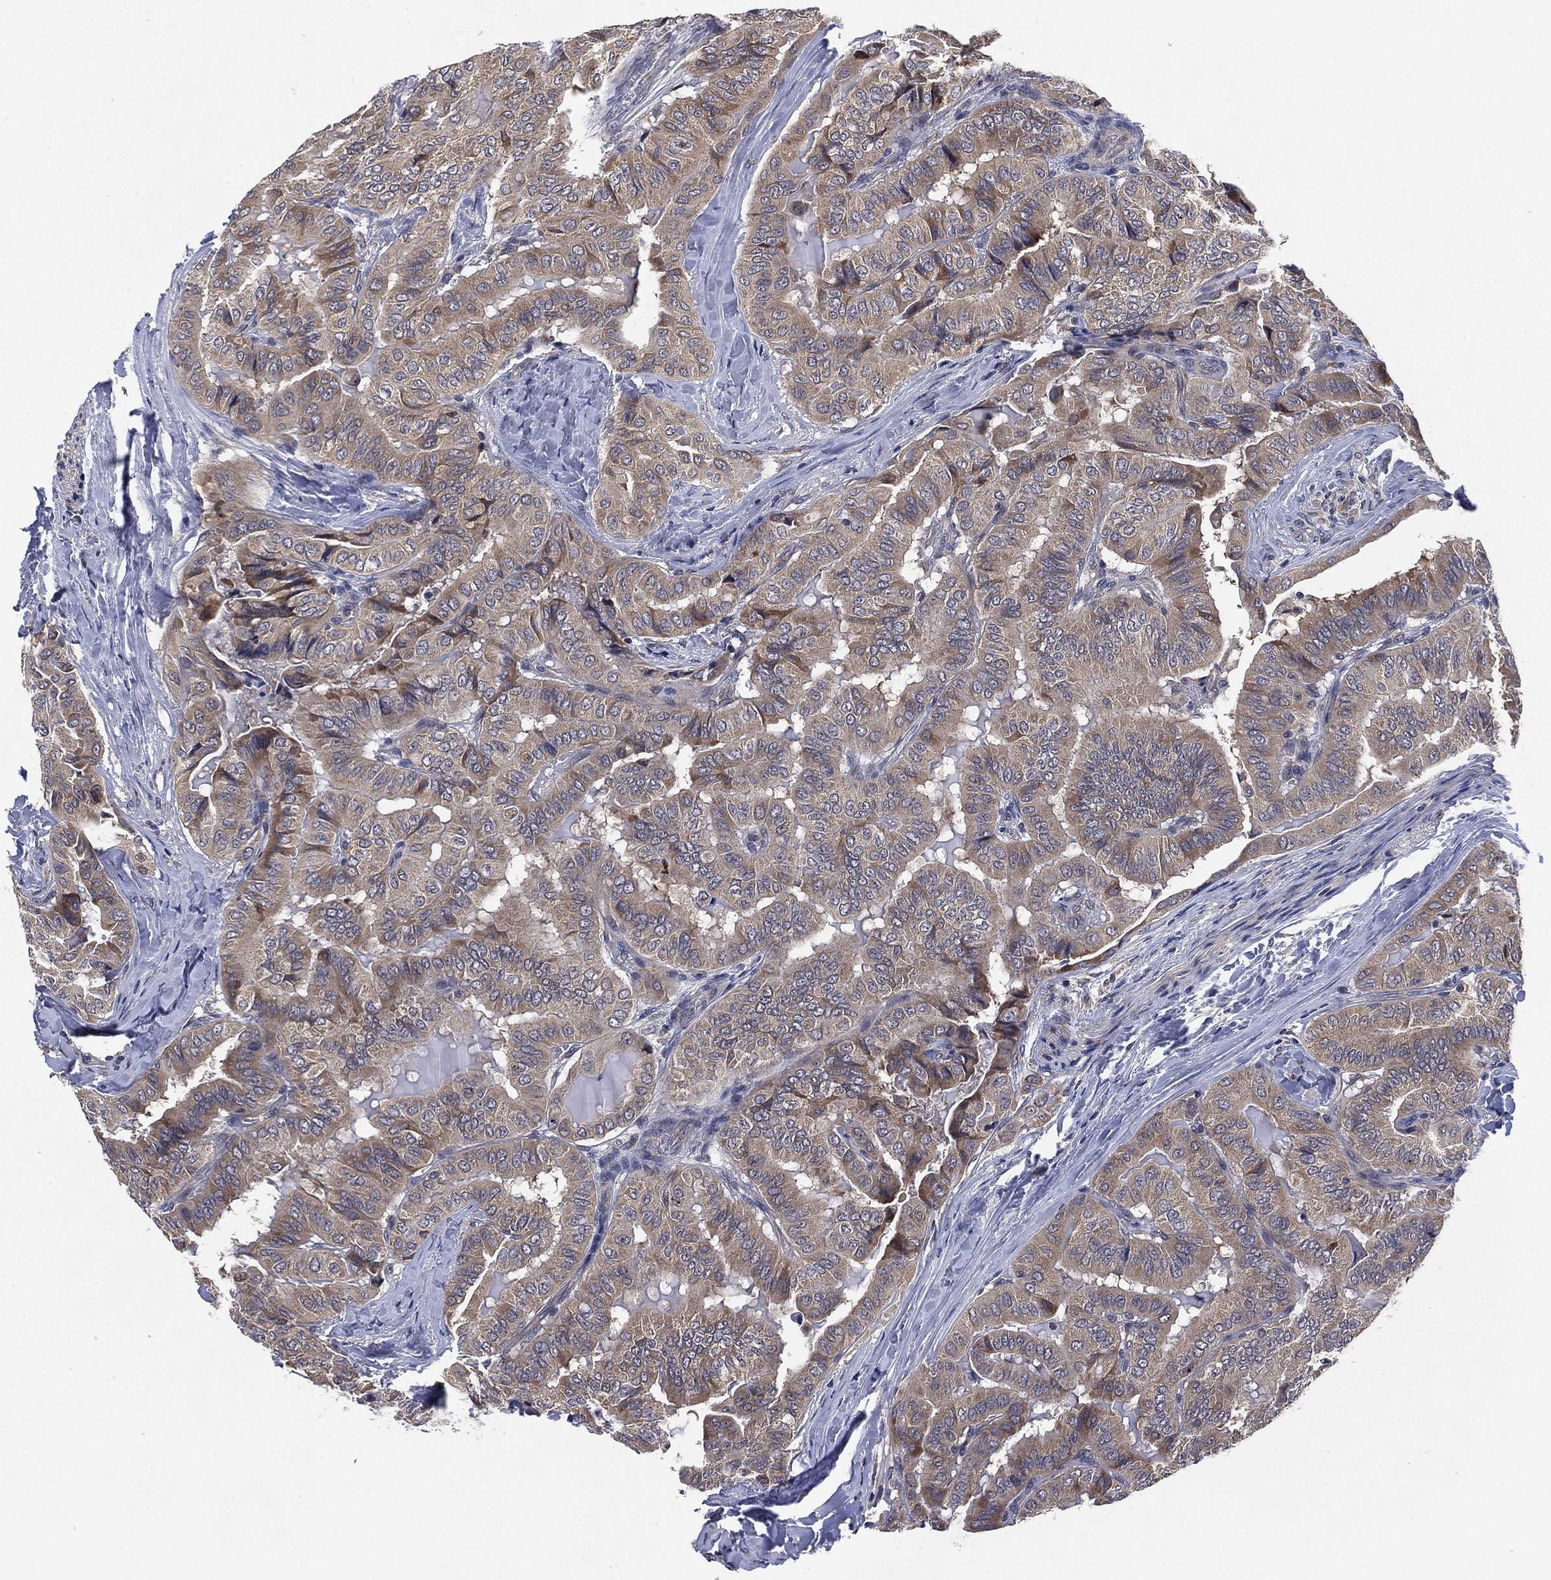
{"staining": {"intensity": "moderate", "quantity": "<25%", "location": "cytoplasmic/membranous"}, "tissue": "thyroid cancer", "cell_type": "Tumor cells", "image_type": "cancer", "snomed": [{"axis": "morphology", "description": "Papillary adenocarcinoma, NOS"}, {"axis": "topography", "description": "Thyroid gland"}], "caption": "Thyroid cancer (papillary adenocarcinoma) stained for a protein (brown) exhibits moderate cytoplasmic/membranous positive expression in approximately <25% of tumor cells.", "gene": "SELENOO", "patient": {"sex": "female", "age": 68}}